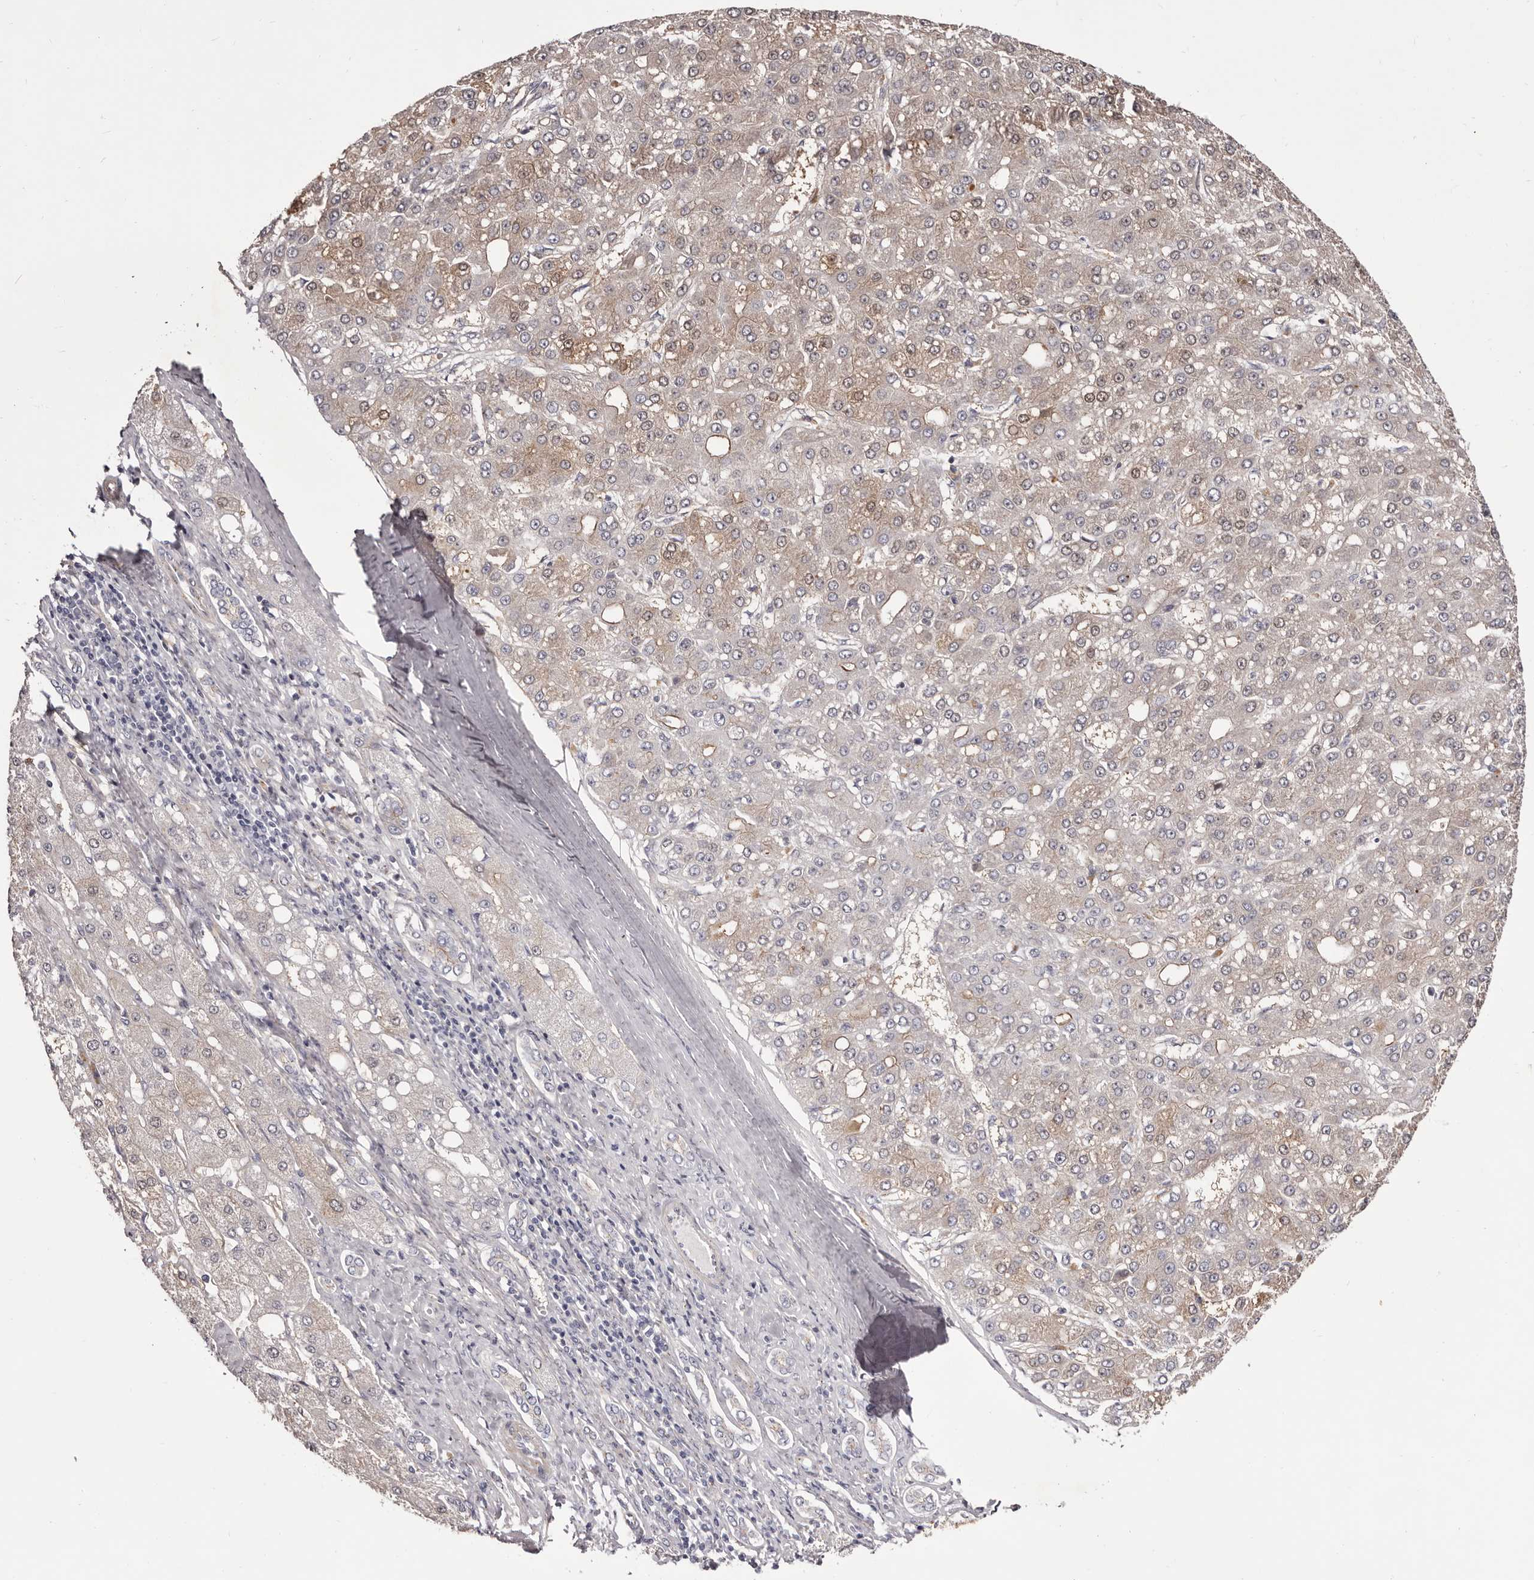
{"staining": {"intensity": "weak", "quantity": "25%-75%", "location": "cytoplasmic/membranous"}, "tissue": "liver cancer", "cell_type": "Tumor cells", "image_type": "cancer", "snomed": [{"axis": "morphology", "description": "Carcinoma, Hepatocellular, NOS"}, {"axis": "topography", "description": "Liver"}], "caption": "IHC micrograph of human liver hepatocellular carcinoma stained for a protein (brown), which exhibits low levels of weak cytoplasmic/membranous expression in approximately 25%-75% of tumor cells.", "gene": "PEG10", "patient": {"sex": "male", "age": 67}}